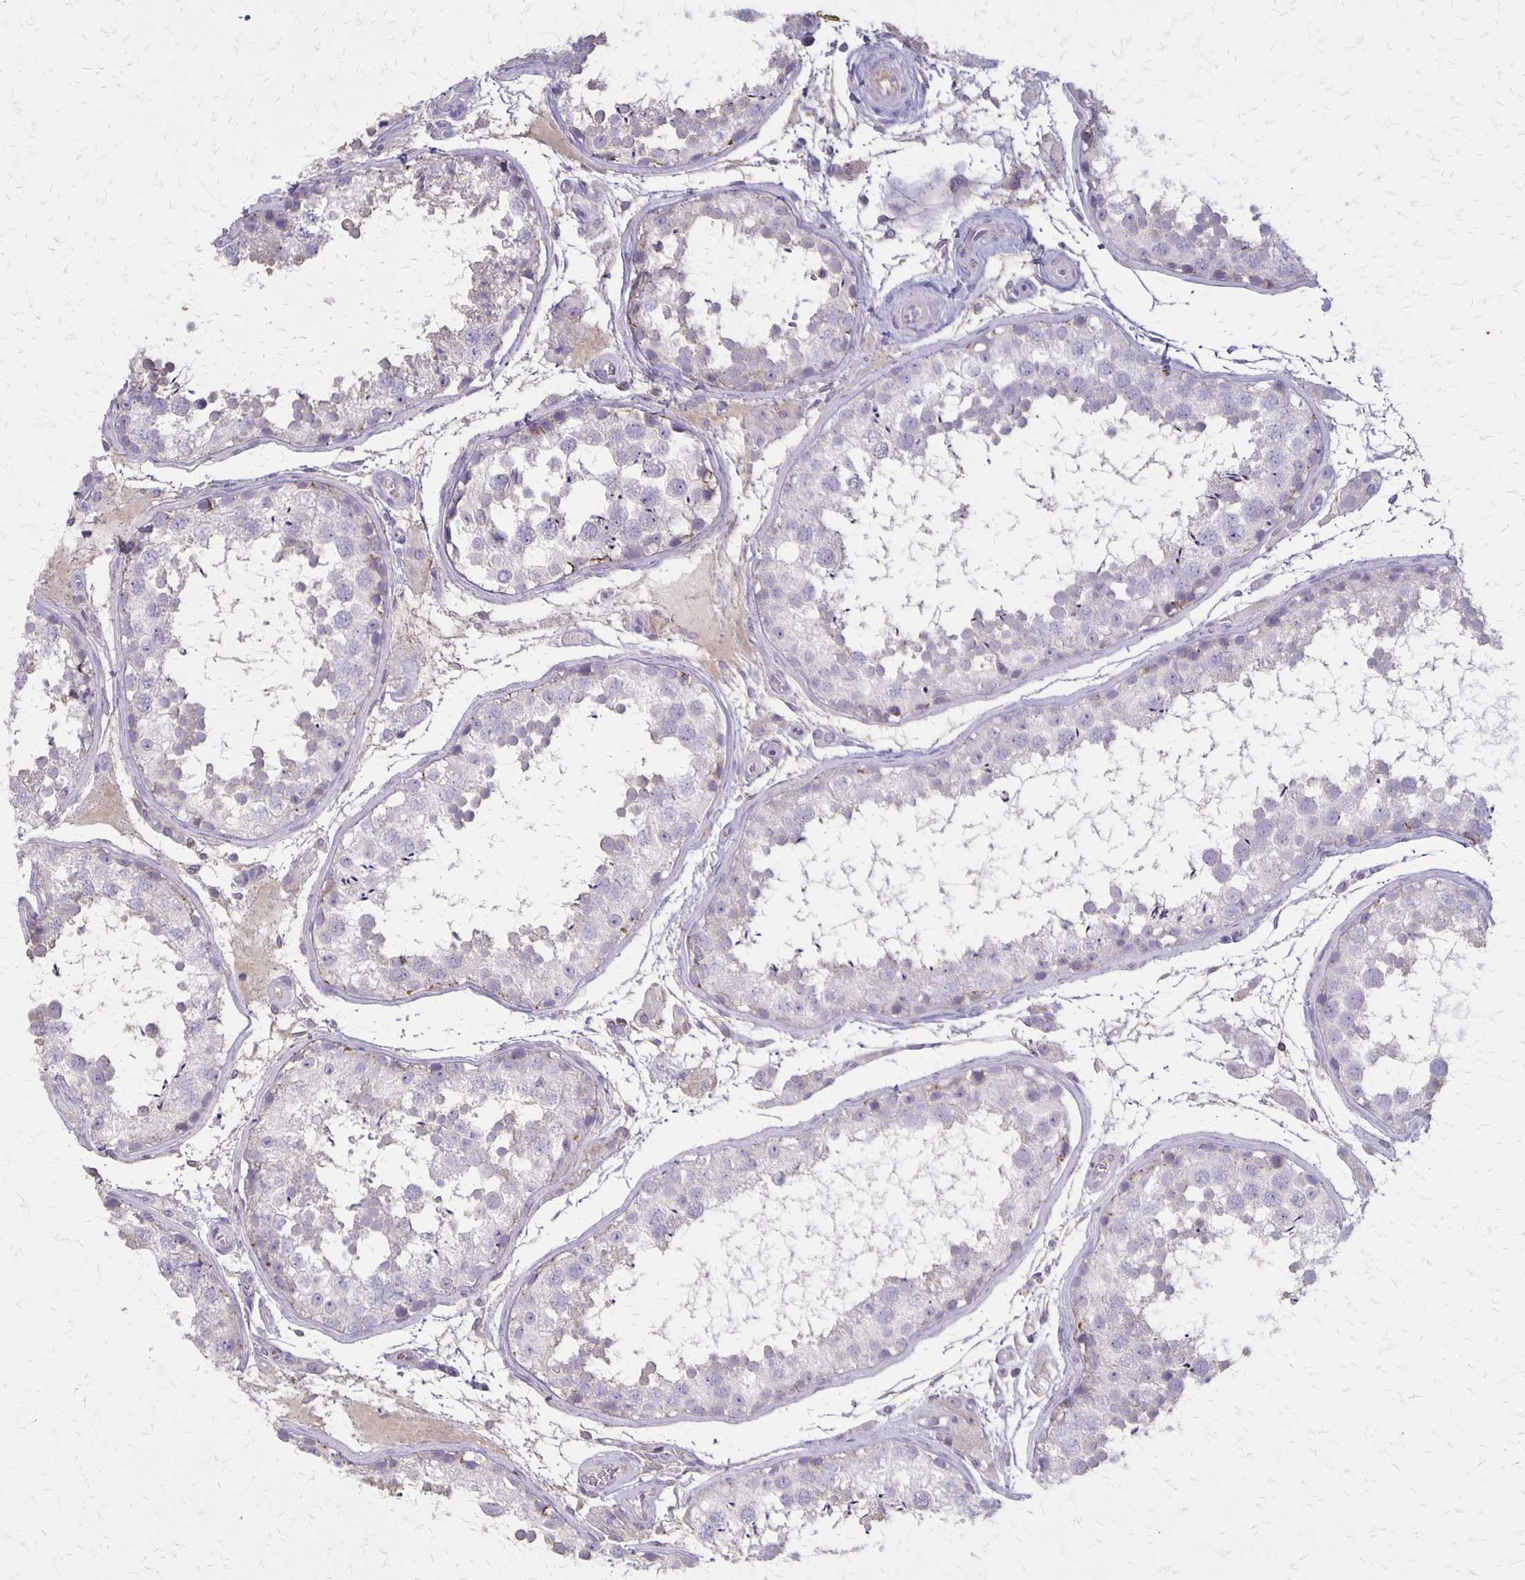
{"staining": {"intensity": "negative", "quantity": "none", "location": "none"}, "tissue": "testis", "cell_type": "Cells in seminiferous ducts", "image_type": "normal", "snomed": [{"axis": "morphology", "description": "Normal tissue, NOS"}, {"axis": "topography", "description": "Testis"}], "caption": "High magnification brightfield microscopy of unremarkable testis stained with DAB (brown) and counterstained with hematoxylin (blue): cells in seminiferous ducts show no significant positivity. The staining is performed using DAB (3,3'-diaminobenzidine) brown chromogen with nuclei counter-stained in using hematoxylin.", "gene": "SEPTIN5", "patient": {"sex": "male", "age": 29}}